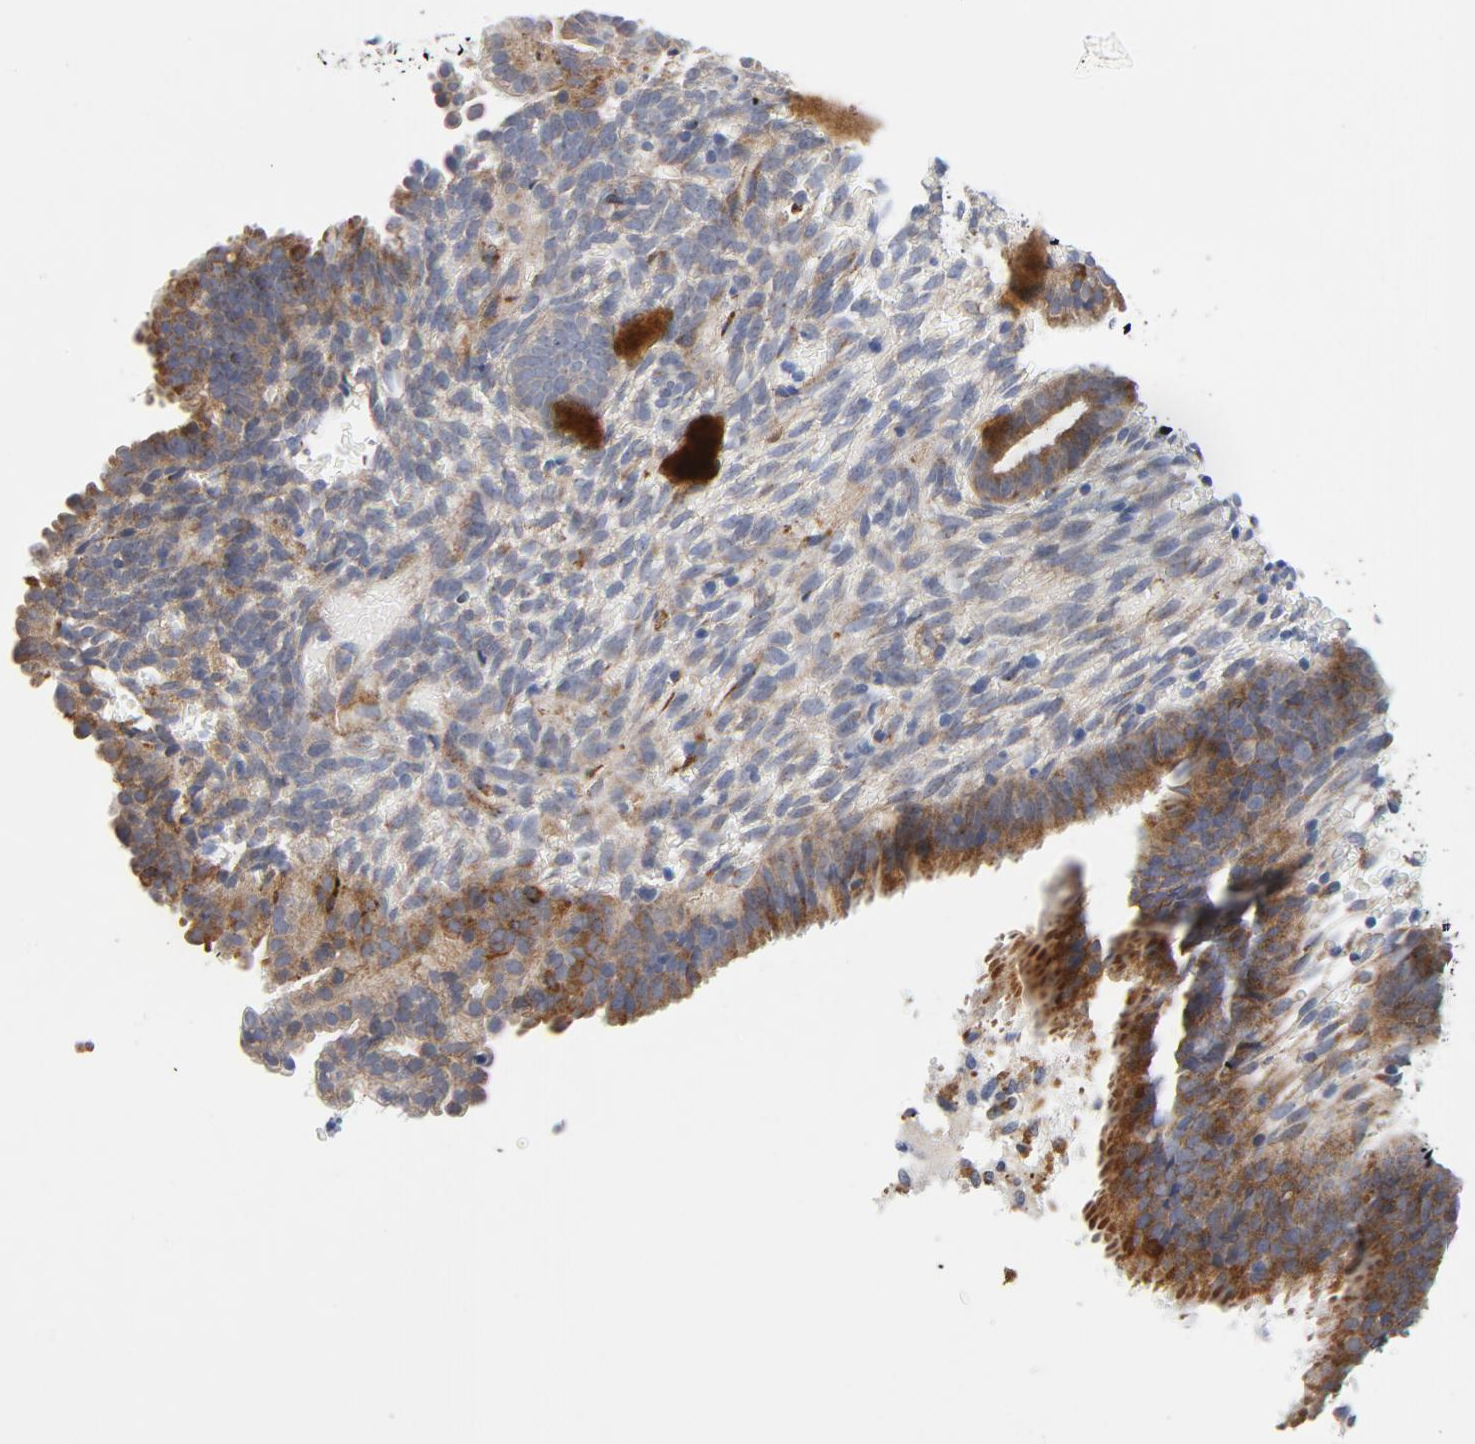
{"staining": {"intensity": "negative", "quantity": "none", "location": "none"}, "tissue": "endometrium", "cell_type": "Cells in endometrial stroma", "image_type": "normal", "snomed": [{"axis": "morphology", "description": "Normal tissue, NOS"}, {"axis": "topography", "description": "Endometrium"}], "caption": "This is an immunohistochemistry histopathology image of benign endometrium. There is no expression in cells in endometrial stroma.", "gene": "RAPGEF3", "patient": {"sex": "female", "age": 57}}